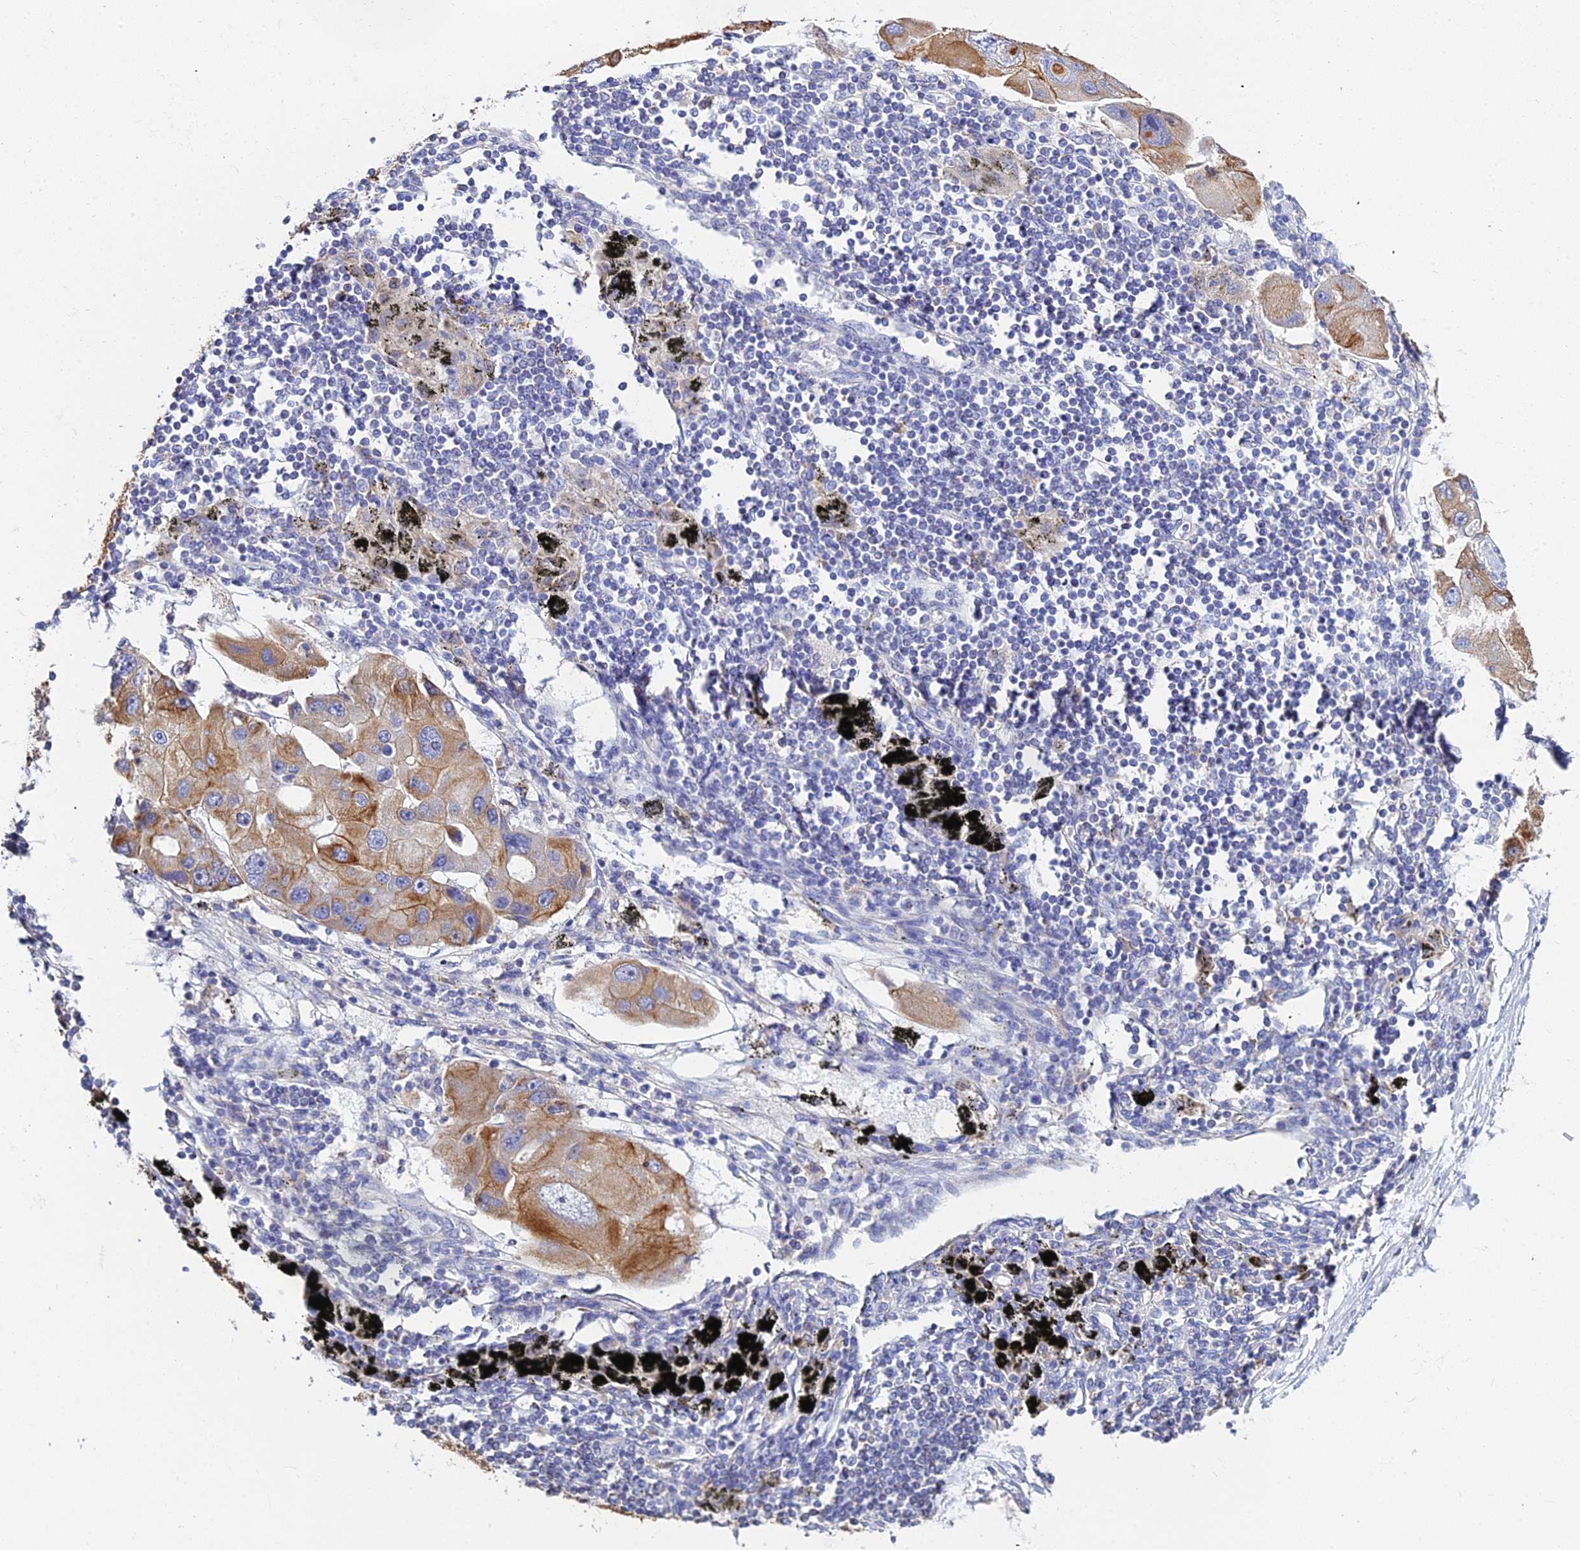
{"staining": {"intensity": "moderate", "quantity": ">75%", "location": "cytoplasmic/membranous"}, "tissue": "lung cancer", "cell_type": "Tumor cells", "image_type": "cancer", "snomed": [{"axis": "morphology", "description": "Adenocarcinoma, NOS"}, {"axis": "topography", "description": "Lung"}], "caption": "Lung cancer (adenocarcinoma) stained with a protein marker displays moderate staining in tumor cells.", "gene": "ZXDA", "patient": {"sex": "female", "age": 54}}